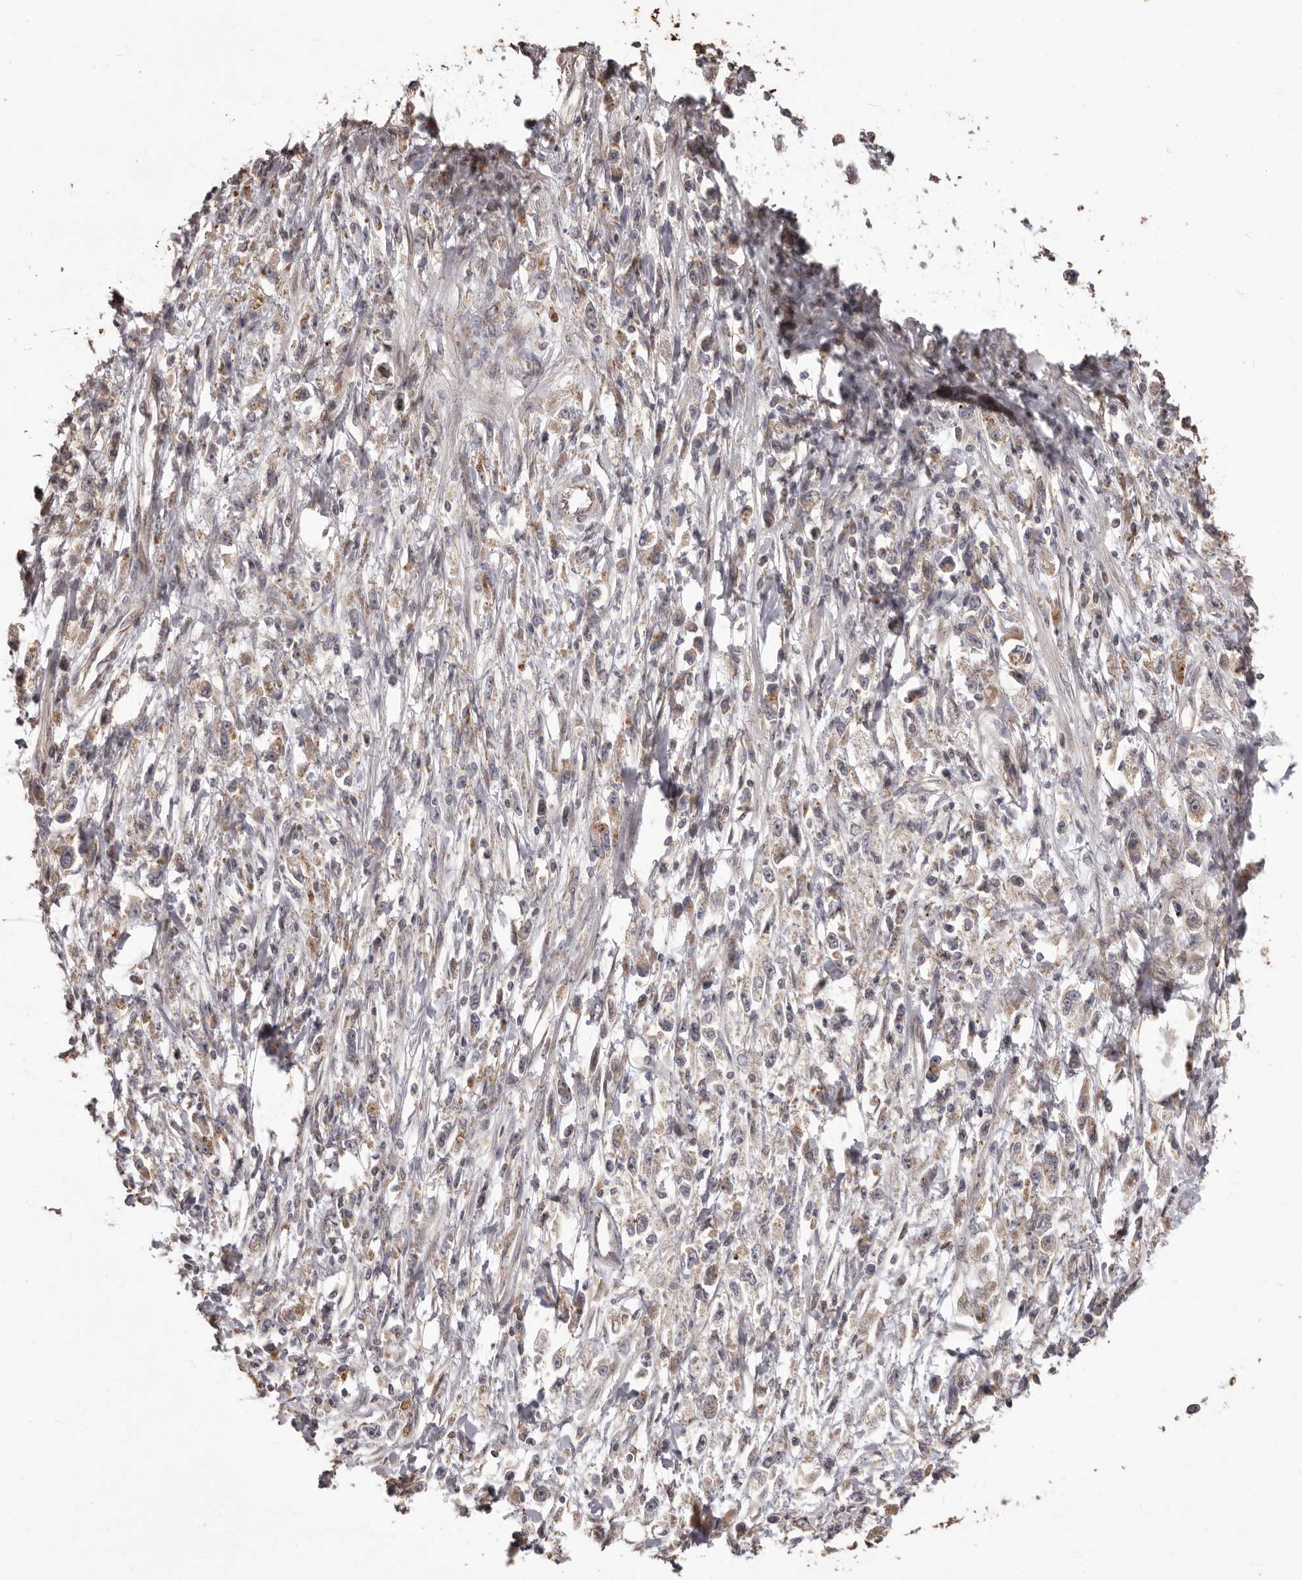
{"staining": {"intensity": "weak", "quantity": "25%-75%", "location": "cytoplasmic/membranous"}, "tissue": "stomach cancer", "cell_type": "Tumor cells", "image_type": "cancer", "snomed": [{"axis": "morphology", "description": "Adenocarcinoma, NOS"}, {"axis": "topography", "description": "Stomach"}], "caption": "High-power microscopy captured an immunohistochemistry micrograph of stomach cancer (adenocarcinoma), revealing weak cytoplasmic/membranous positivity in approximately 25%-75% of tumor cells.", "gene": "MTO1", "patient": {"sex": "female", "age": 59}}